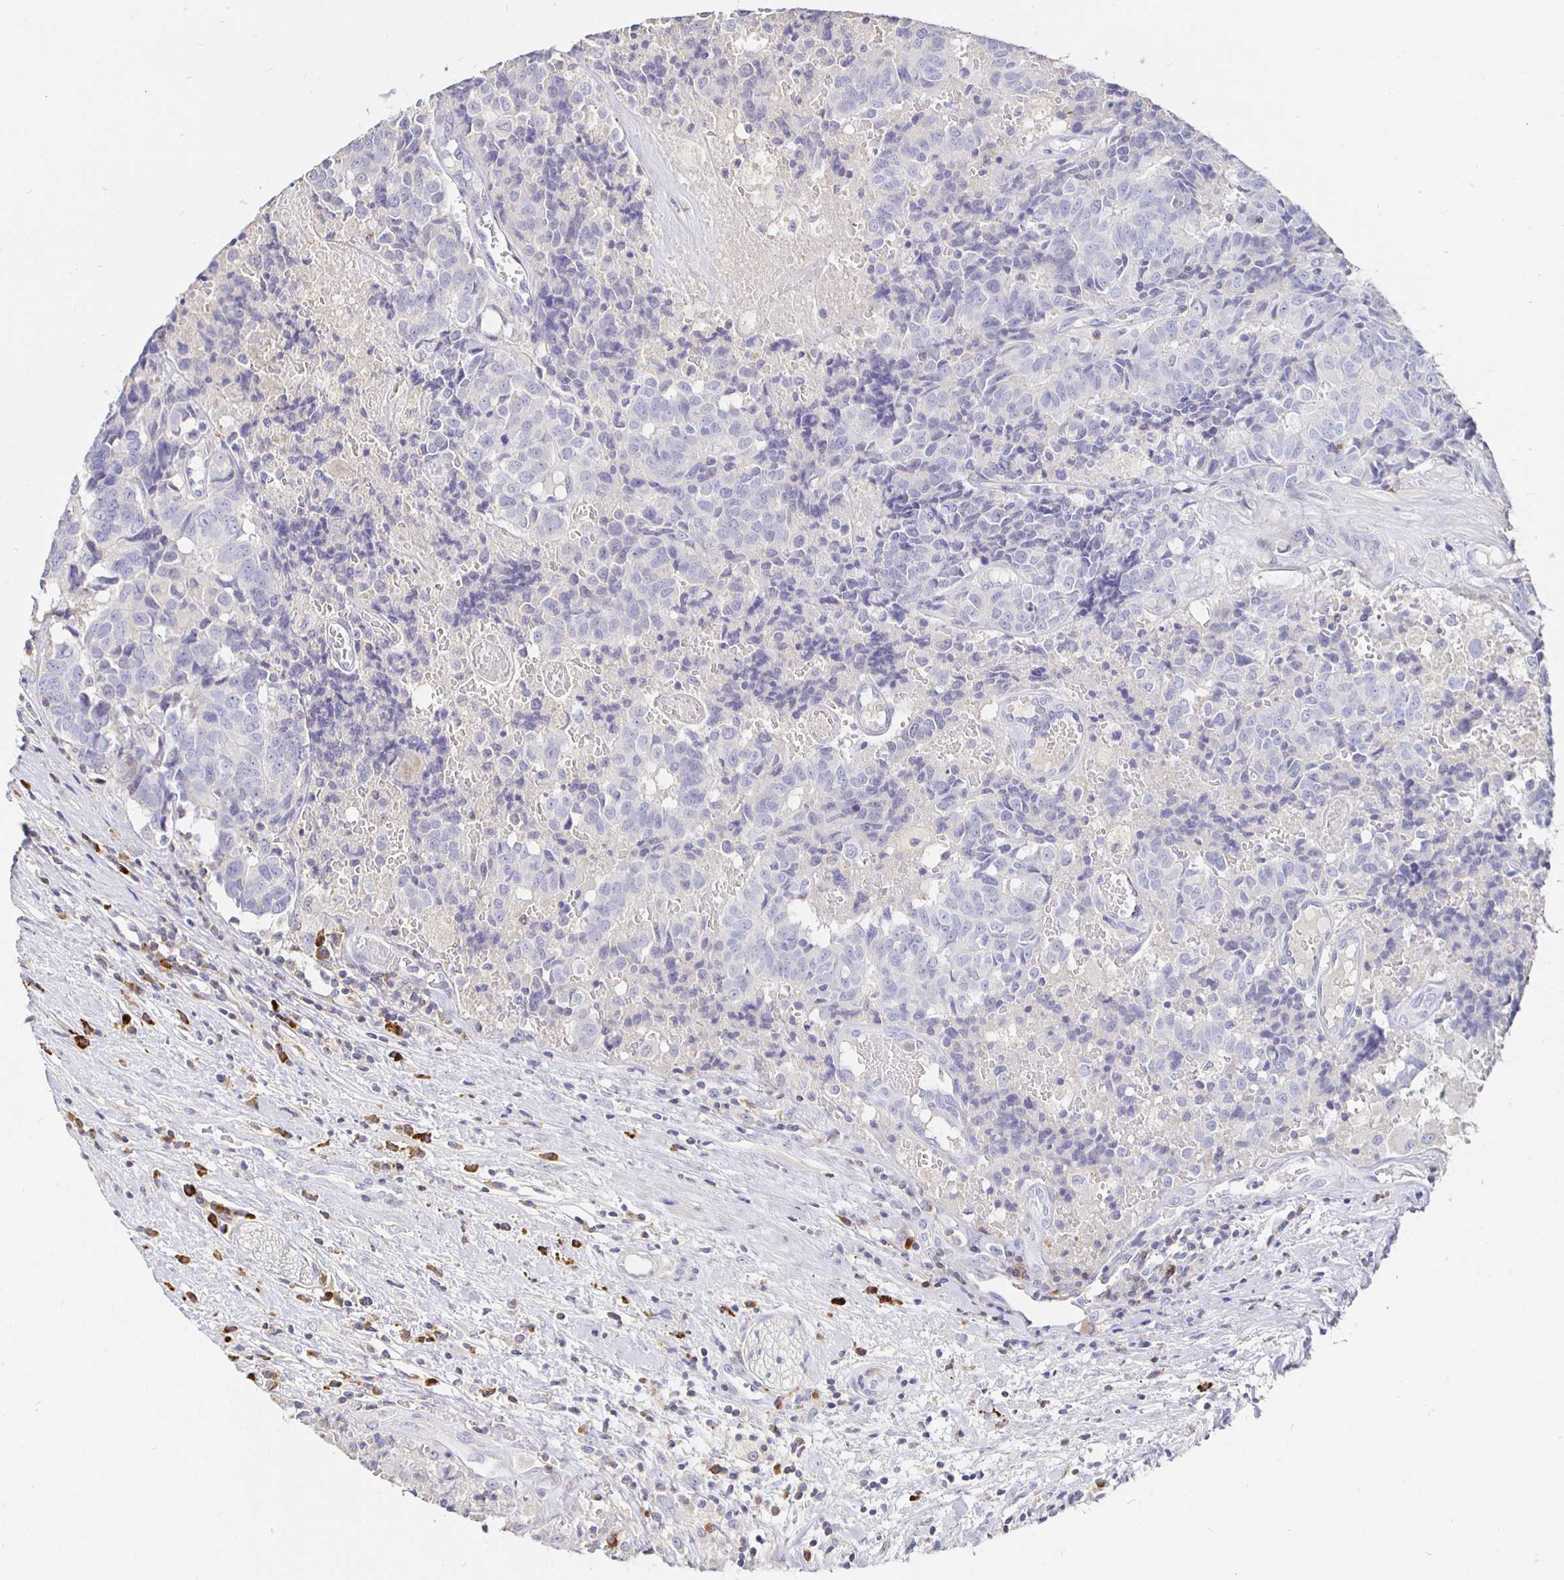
{"staining": {"intensity": "negative", "quantity": "none", "location": "none"}, "tissue": "prostate cancer", "cell_type": "Tumor cells", "image_type": "cancer", "snomed": [{"axis": "morphology", "description": "Adenocarcinoma, High grade"}, {"axis": "topography", "description": "Prostate and seminal vesicle, NOS"}], "caption": "This image is of prostate adenocarcinoma (high-grade) stained with immunohistochemistry to label a protein in brown with the nuclei are counter-stained blue. There is no positivity in tumor cells. (Stains: DAB IHC with hematoxylin counter stain, Microscopy: brightfield microscopy at high magnification).", "gene": "CXCR3", "patient": {"sex": "male", "age": 60}}